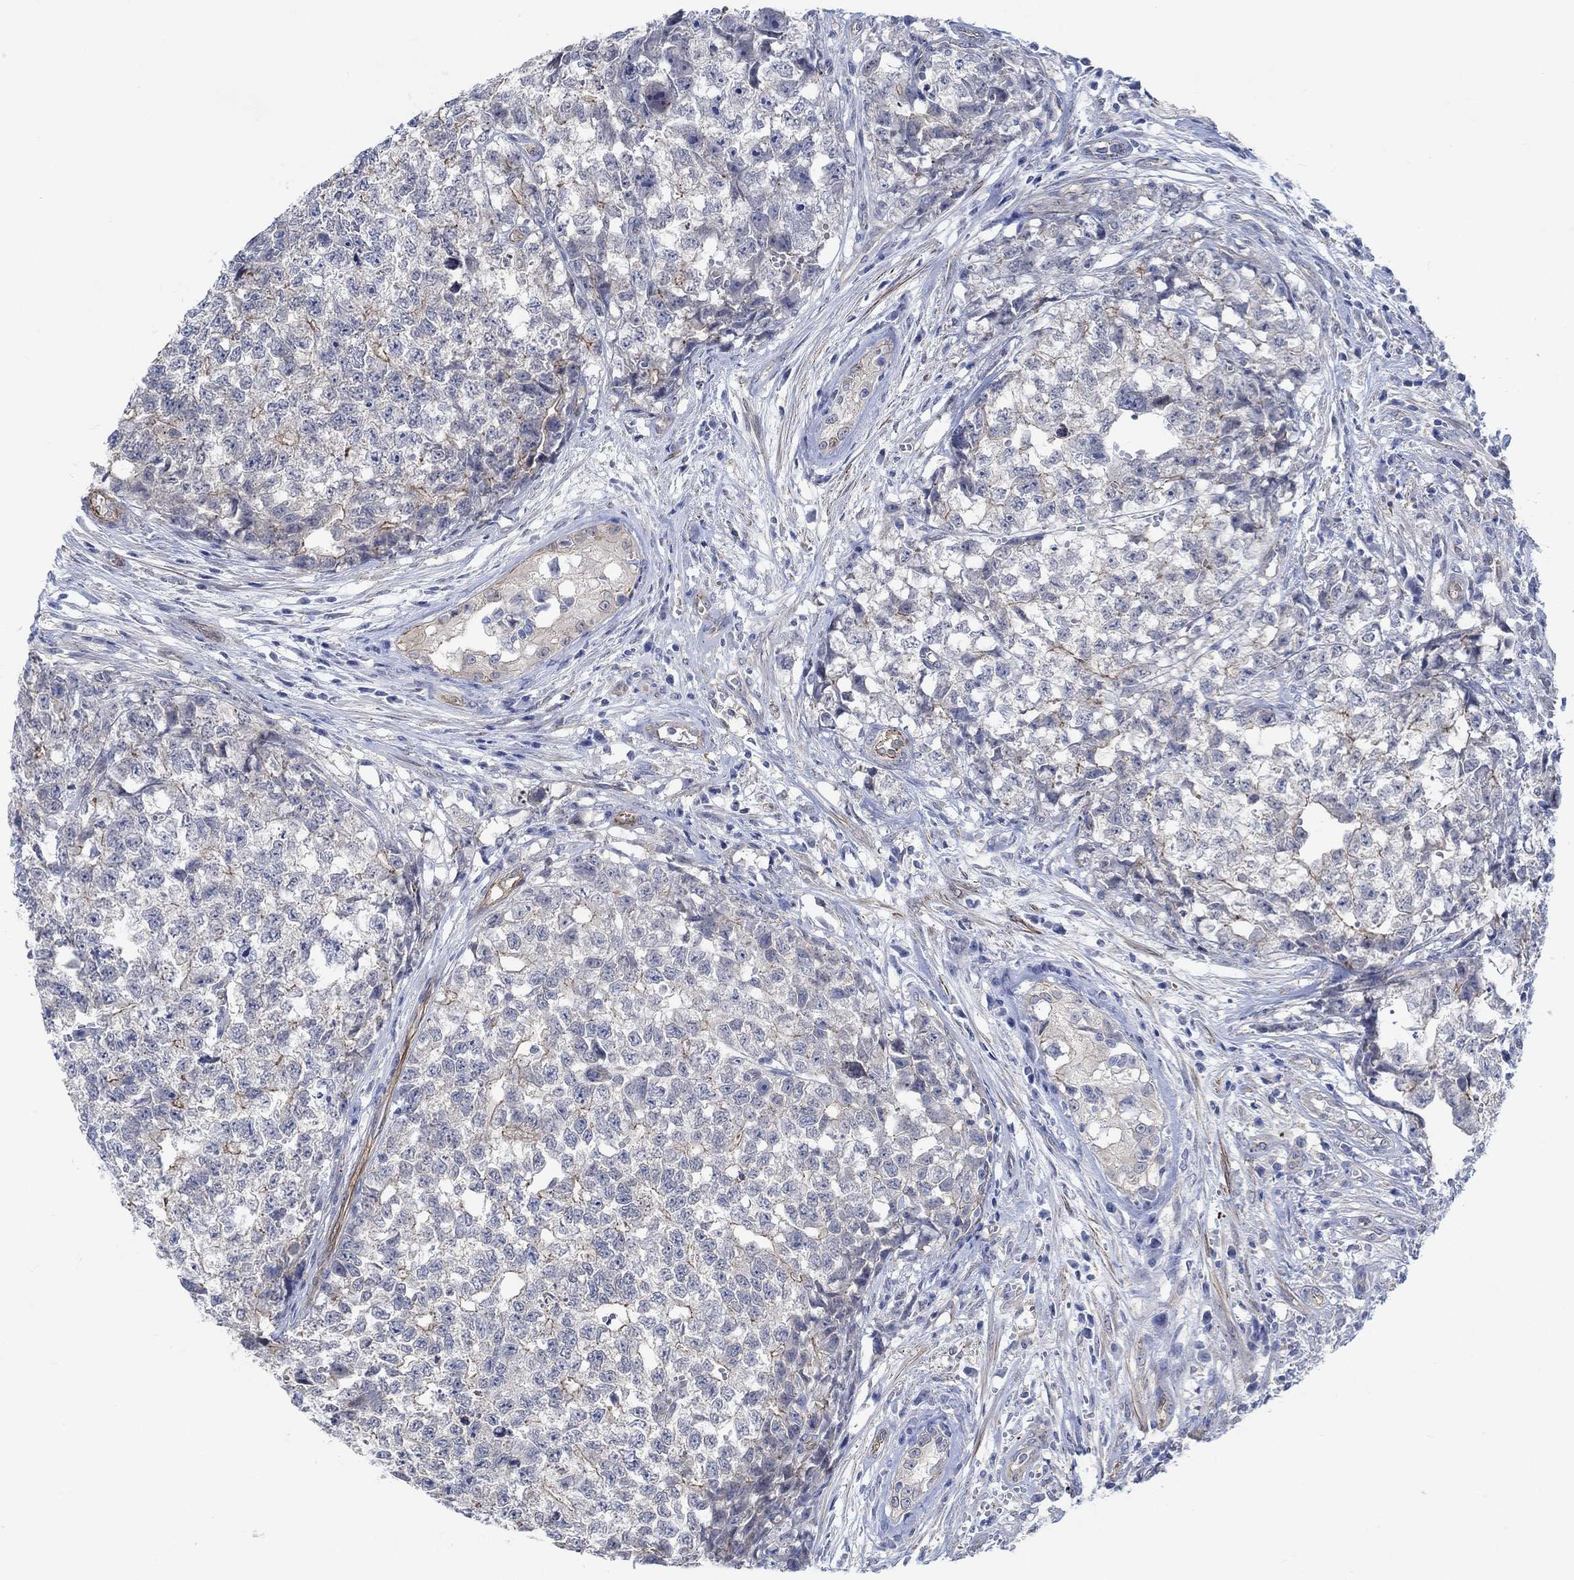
{"staining": {"intensity": "weak", "quantity": "<25%", "location": "cytoplasmic/membranous"}, "tissue": "testis cancer", "cell_type": "Tumor cells", "image_type": "cancer", "snomed": [{"axis": "morphology", "description": "Seminoma, NOS"}, {"axis": "morphology", "description": "Carcinoma, Embryonal, NOS"}, {"axis": "topography", "description": "Testis"}], "caption": "IHC image of human testis cancer stained for a protein (brown), which exhibits no staining in tumor cells.", "gene": "KCNH8", "patient": {"sex": "male", "age": 22}}